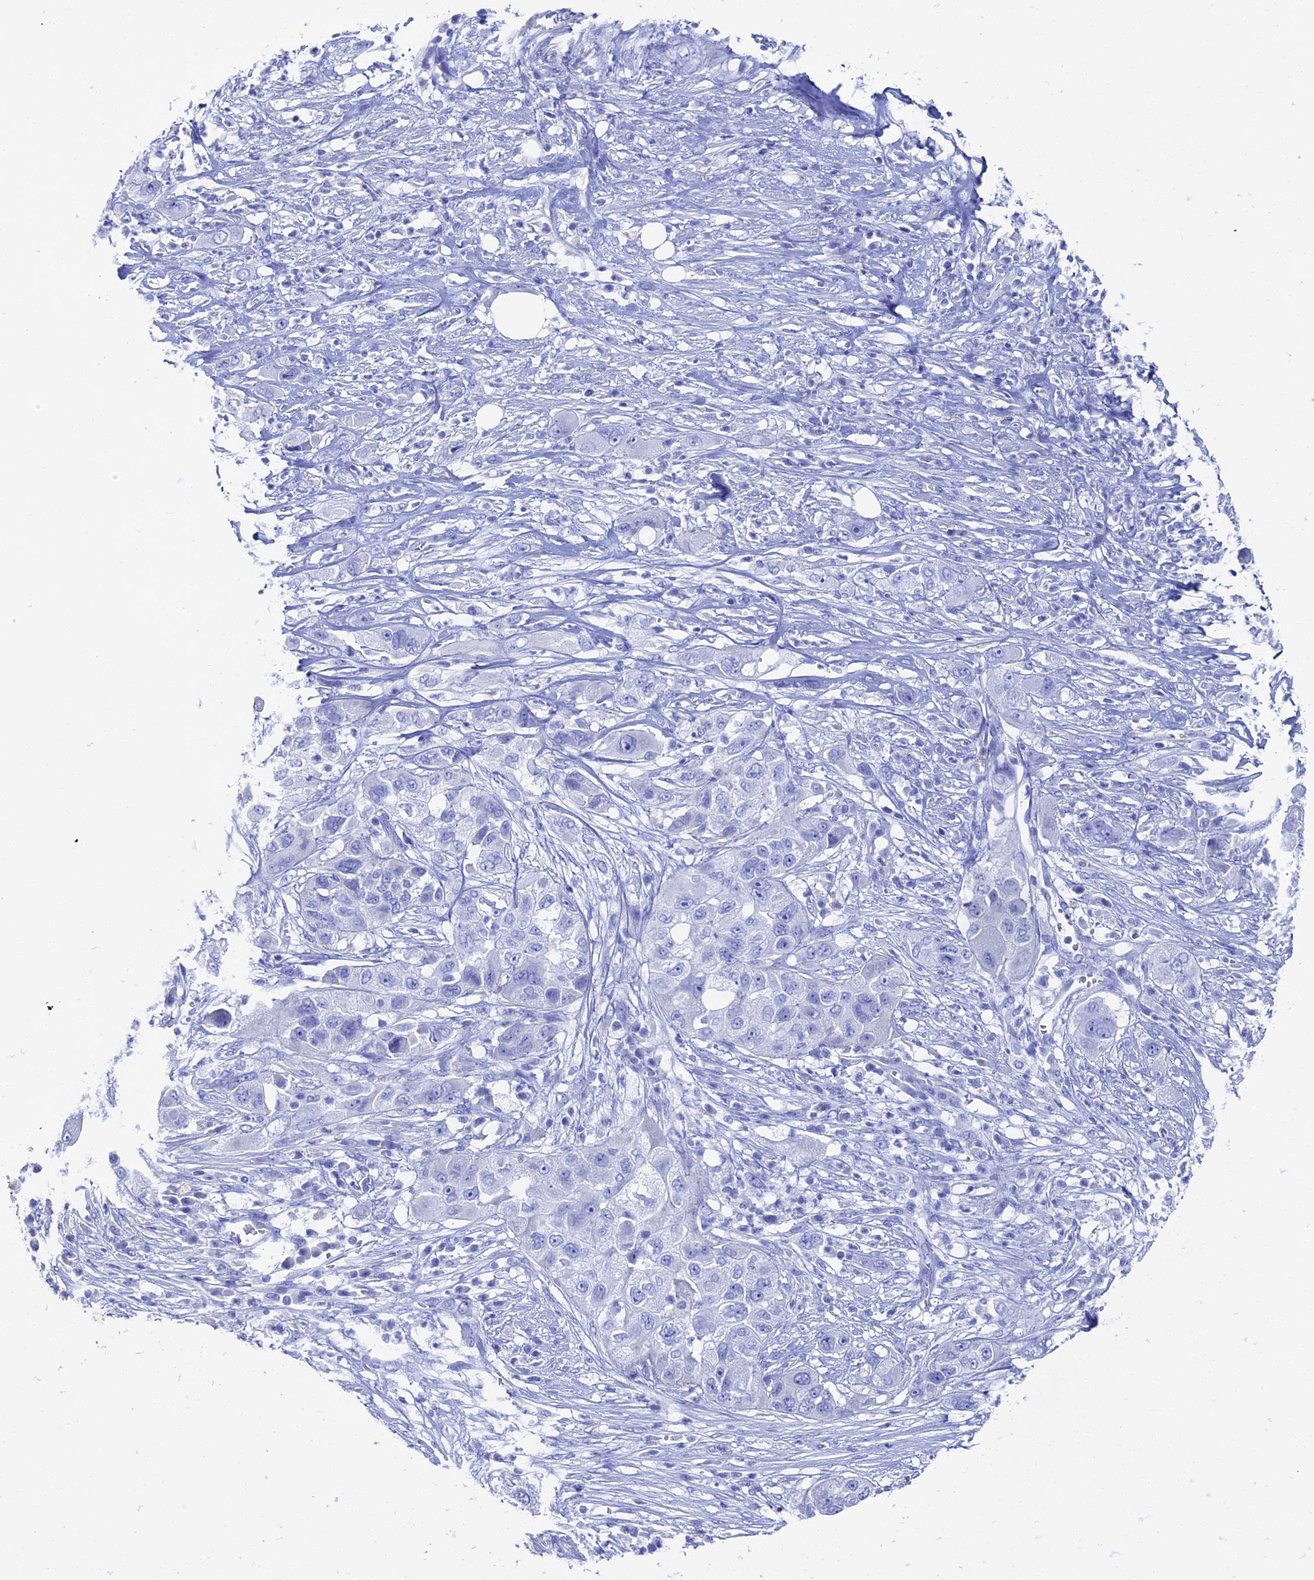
{"staining": {"intensity": "negative", "quantity": "none", "location": "none"}, "tissue": "pancreatic cancer", "cell_type": "Tumor cells", "image_type": "cancer", "snomed": [{"axis": "morphology", "description": "Adenocarcinoma, NOS"}, {"axis": "topography", "description": "Pancreas"}], "caption": "A histopathology image of human pancreatic cancer (adenocarcinoma) is negative for staining in tumor cells. The staining was performed using DAB (3,3'-diaminobenzidine) to visualize the protein expression in brown, while the nuclei were stained in blue with hematoxylin (Magnification: 20x).", "gene": "UNC119", "patient": {"sex": "female", "age": 78}}